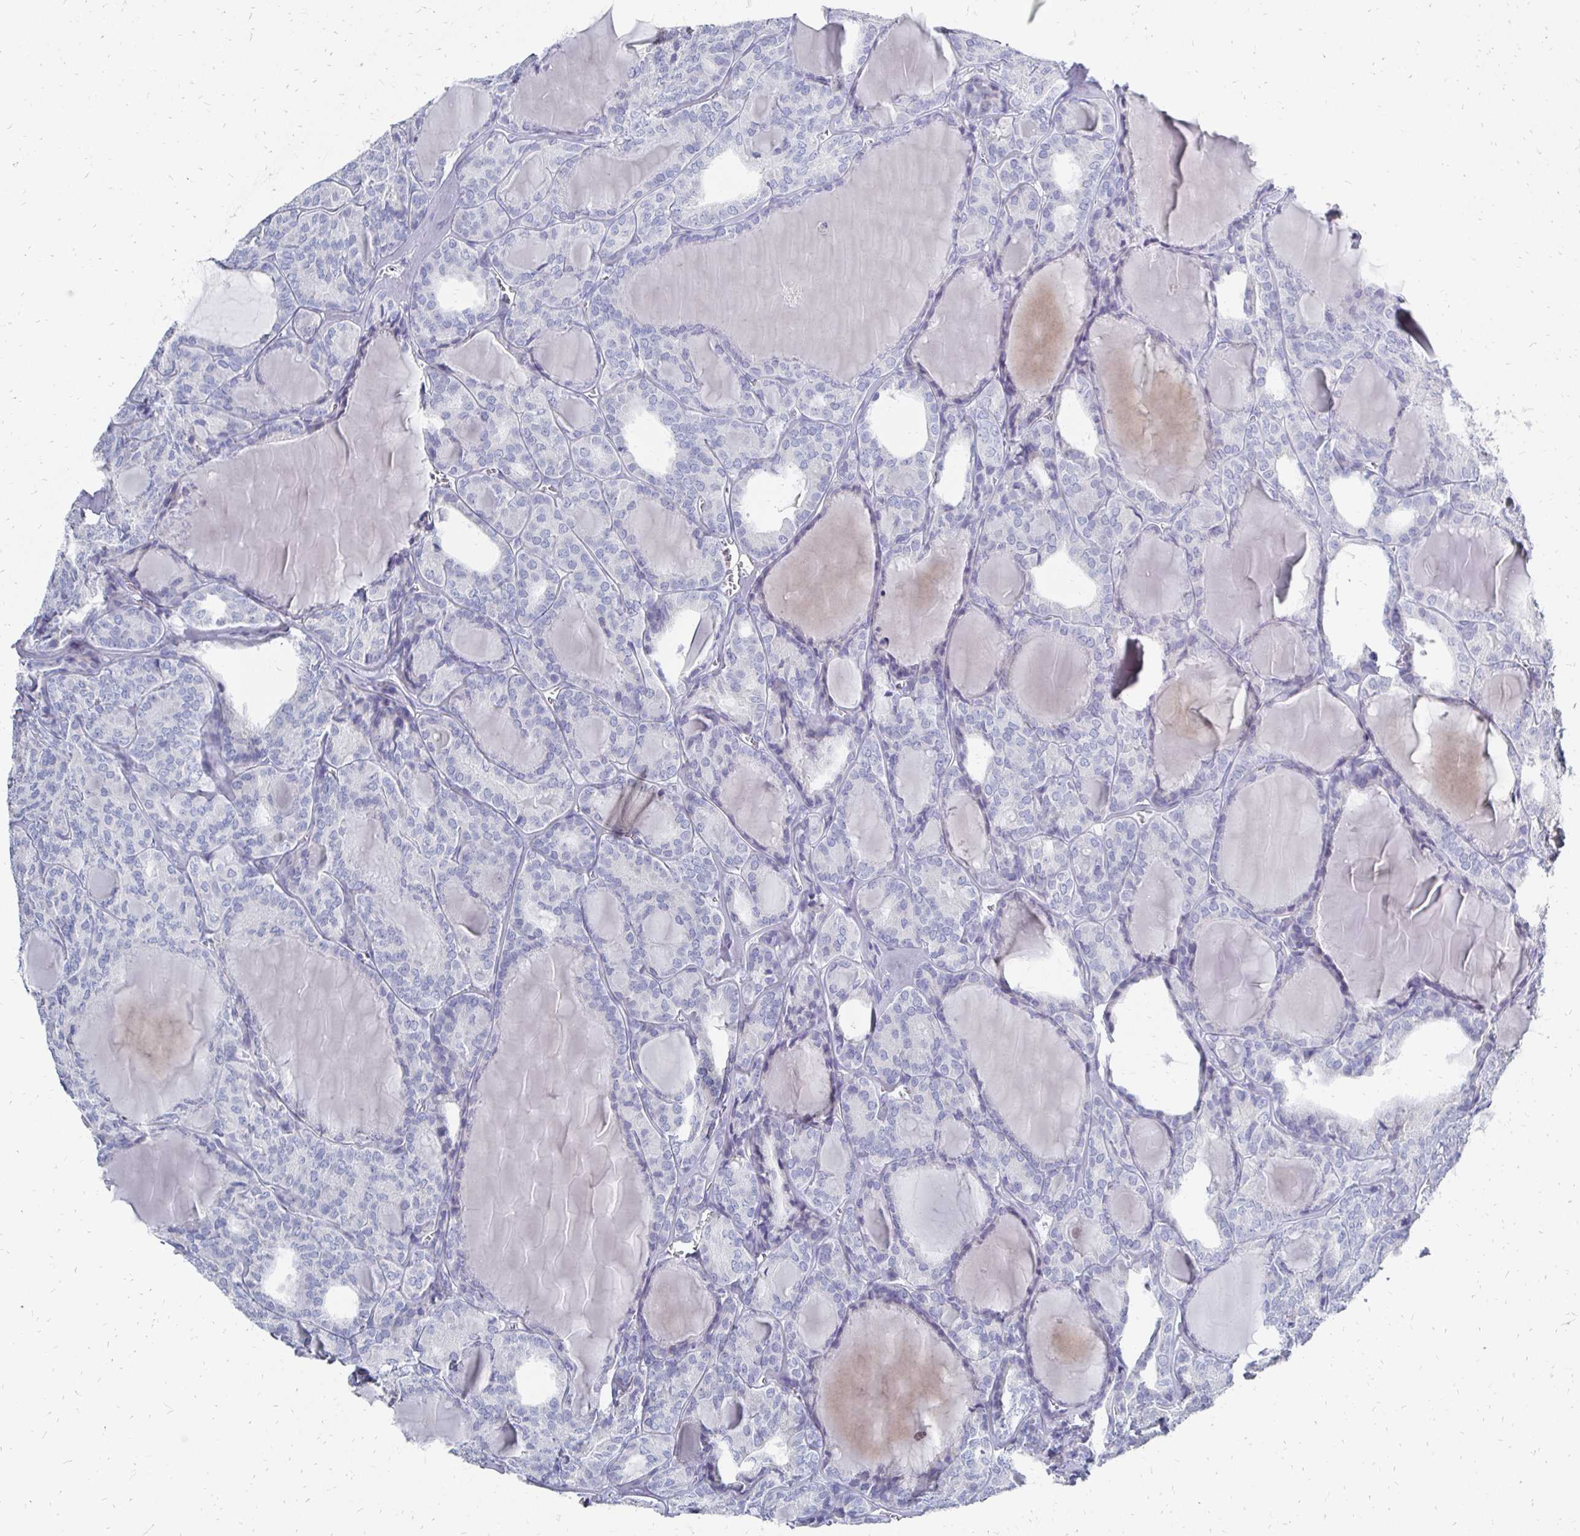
{"staining": {"intensity": "negative", "quantity": "none", "location": "none"}, "tissue": "thyroid cancer", "cell_type": "Tumor cells", "image_type": "cancer", "snomed": [{"axis": "morphology", "description": "Follicular adenoma carcinoma, NOS"}, {"axis": "topography", "description": "Thyroid gland"}], "caption": "Micrograph shows no significant protein staining in tumor cells of follicular adenoma carcinoma (thyroid).", "gene": "SYCP3", "patient": {"sex": "male", "age": 74}}